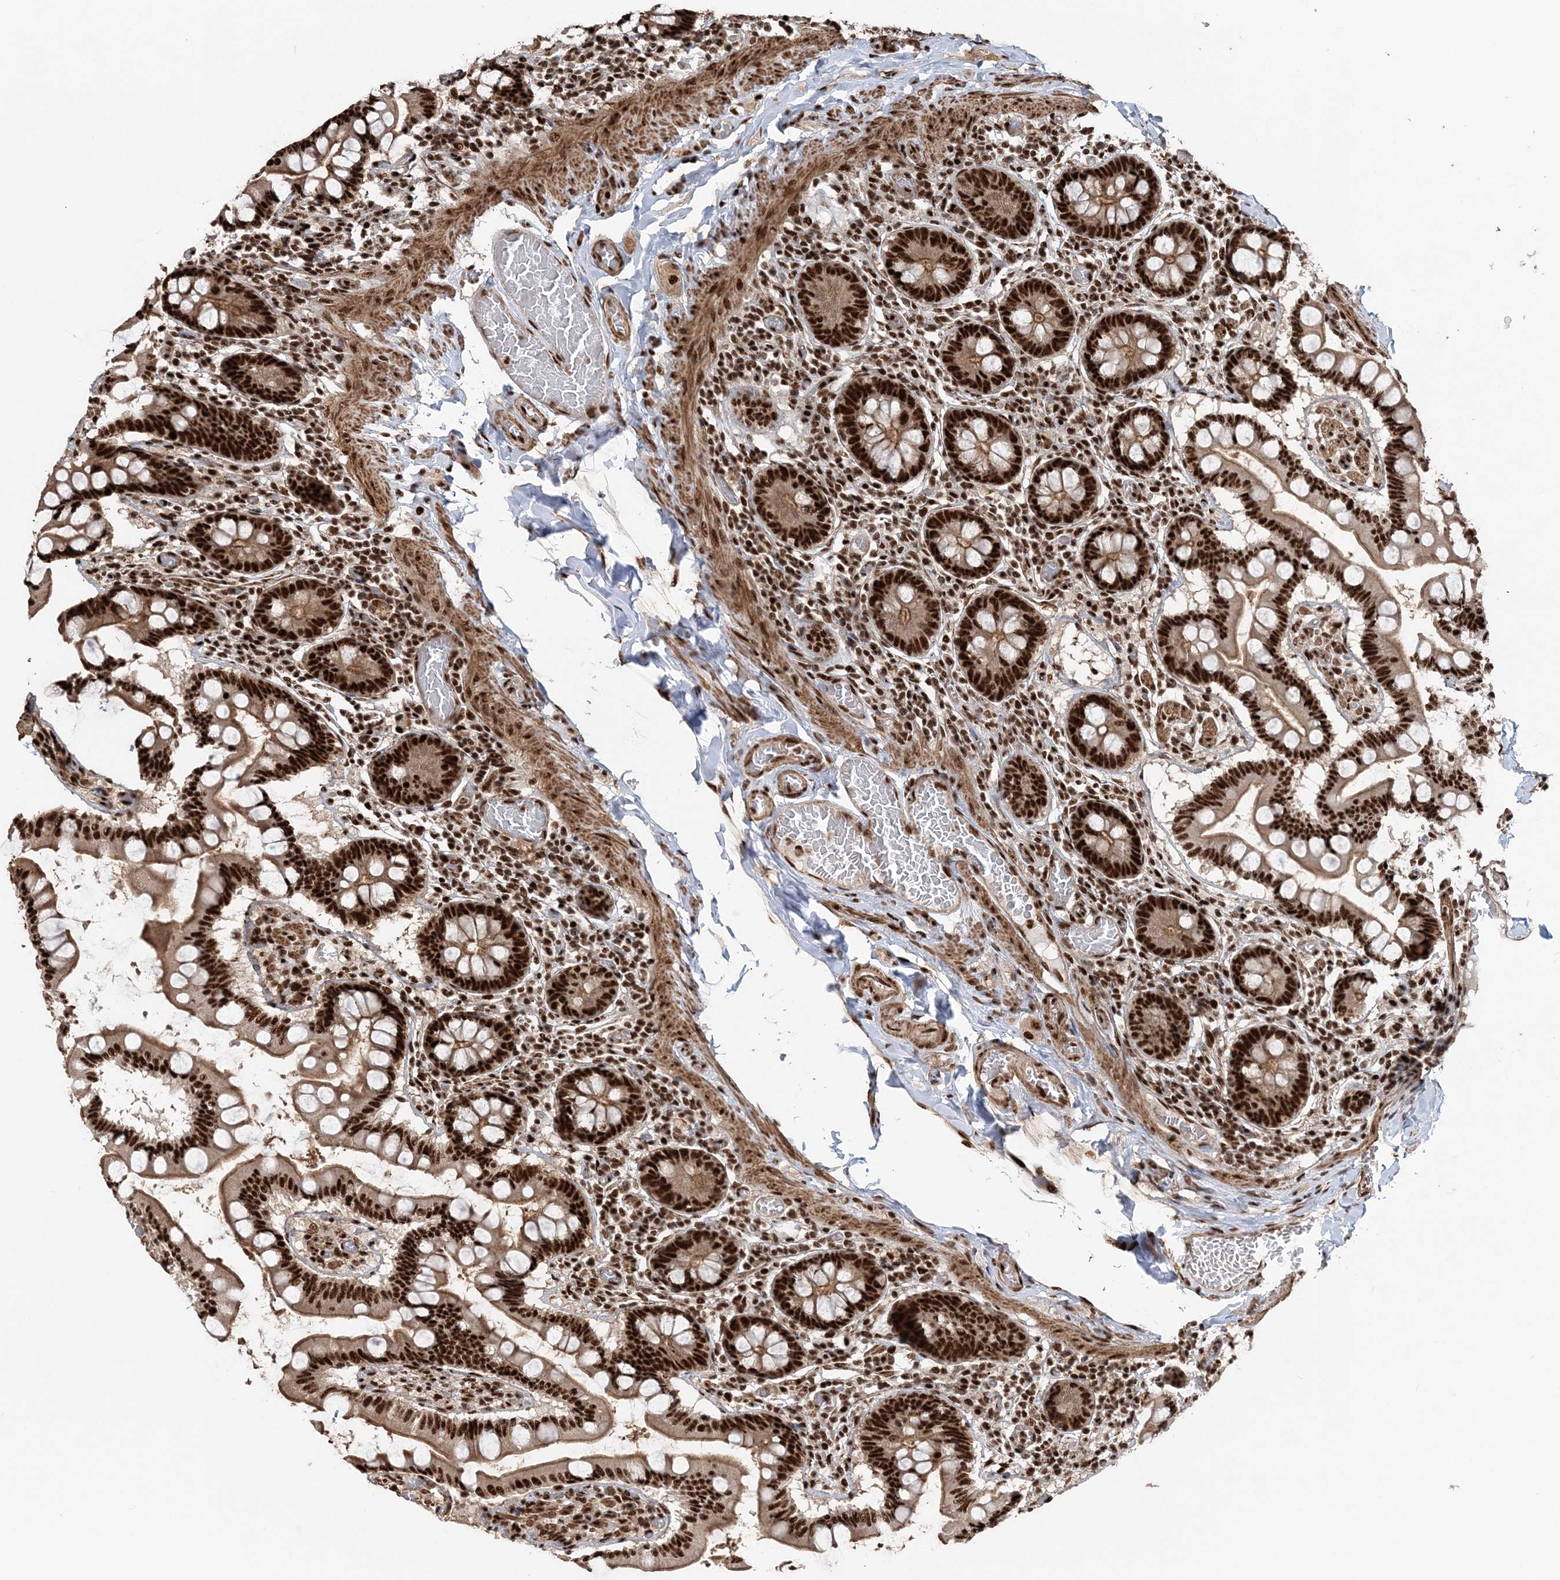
{"staining": {"intensity": "strong", "quantity": ">75%", "location": "nuclear"}, "tissue": "small intestine", "cell_type": "Glandular cells", "image_type": "normal", "snomed": [{"axis": "morphology", "description": "Normal tissue, NOS"}, {"axis": "topography", "description": "Small intestine"}], "caption": "Small intestine stained for a protein exhibits strong nuclear positivity in glandular cells. (DAB (3,3'-diaminobenzidine) = brown stain, brightfield microscopy at high magnification).", "gene": "EXOSC8", "patient": {"sex": "male", "age": 41}}